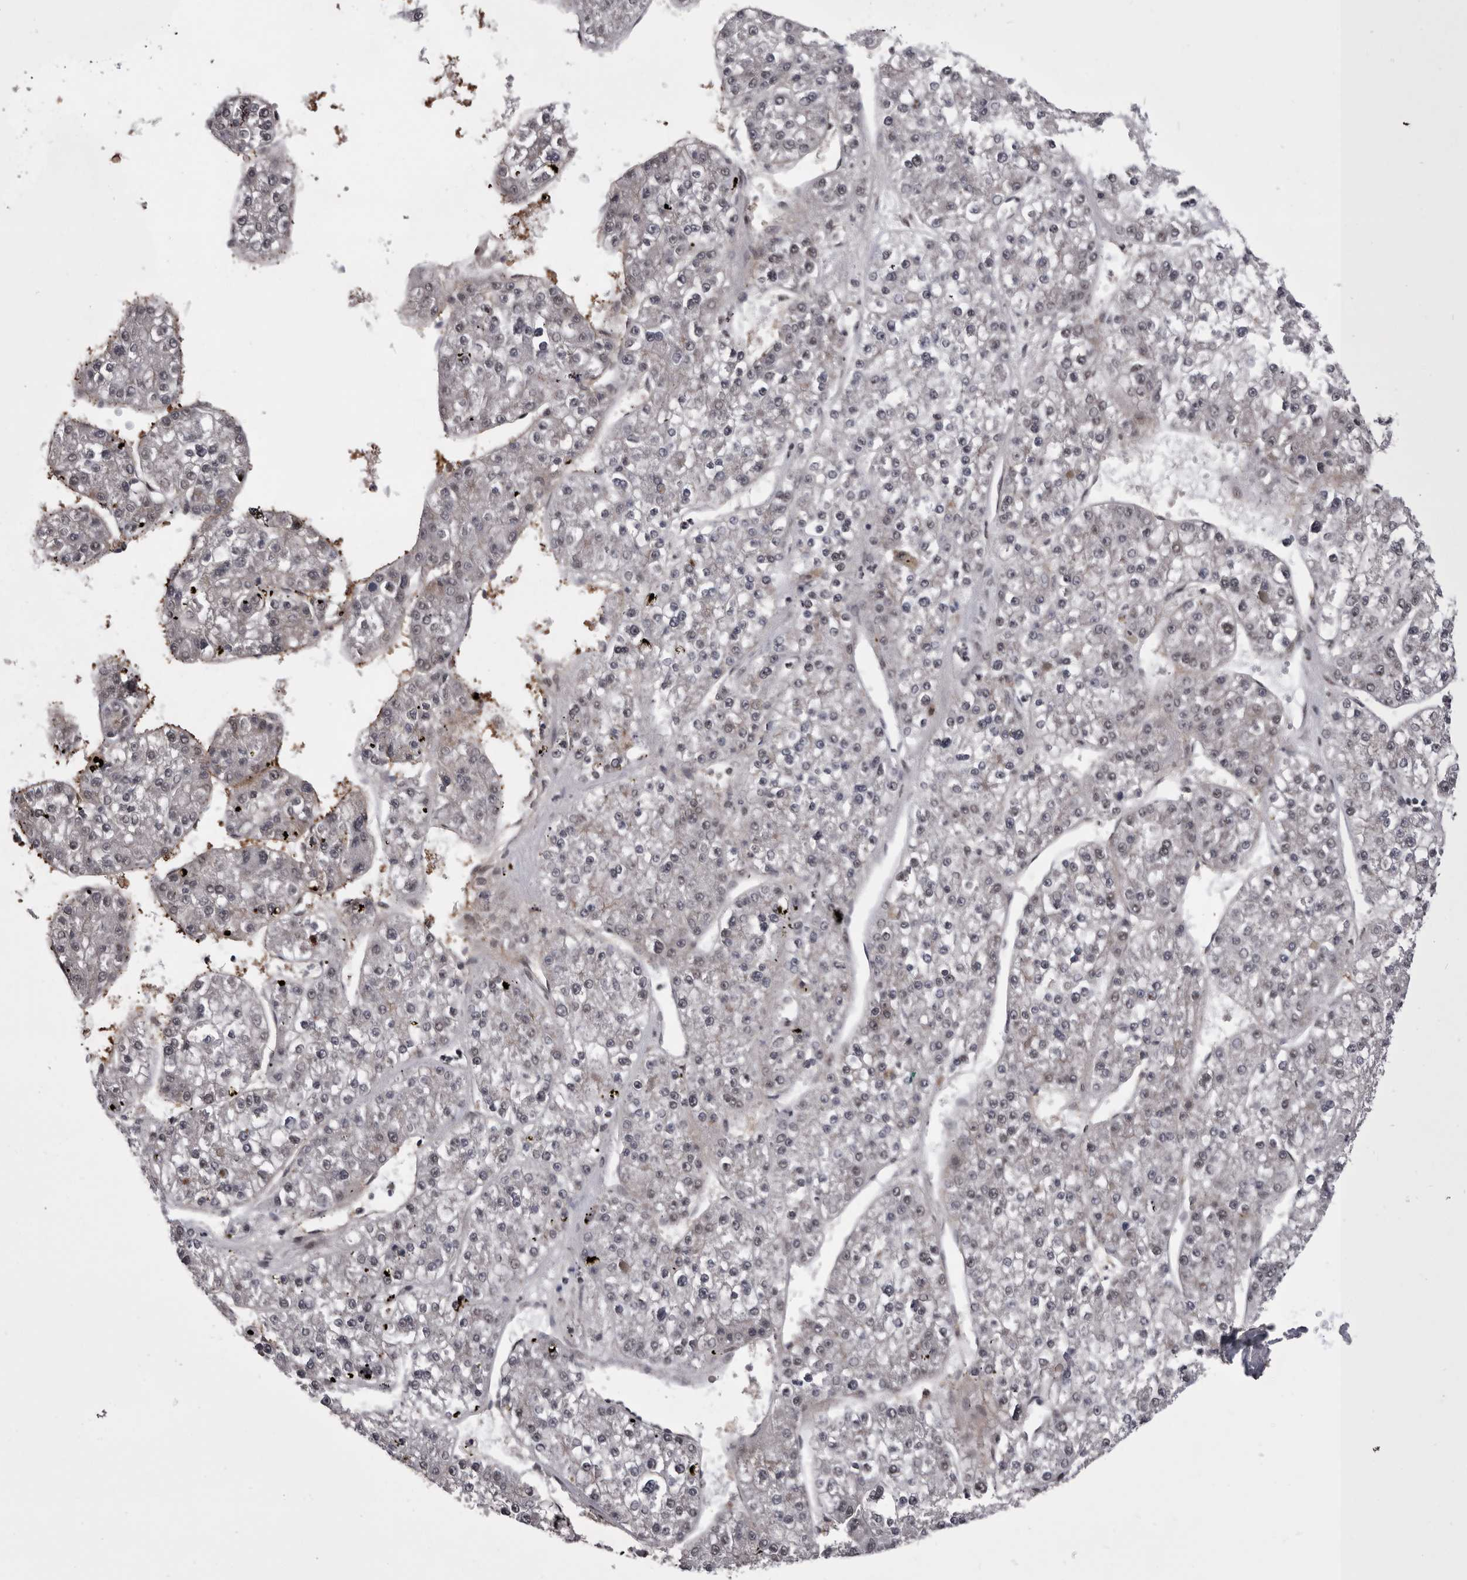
{"staining": {"intensity": "negative", "quantity": "none", "location": "none"}, "tissue": "liver cancer", "cell_type": "Tumor cells", "image_type": "cancer", "snomed": [{"axis": "morphology", "description": "Carcinoma, Hepatocellular, NOS"}, {"axis": "topography", "description": "Liver"}], "caption": "There is no significant staining in tumor cells of liver hepatocellular carcinoma. (Immunohistochemistry, brightfield microscopy, high magnification).", "gene": "PRPF3", "patient": {"sex": "female", "age": 73}}